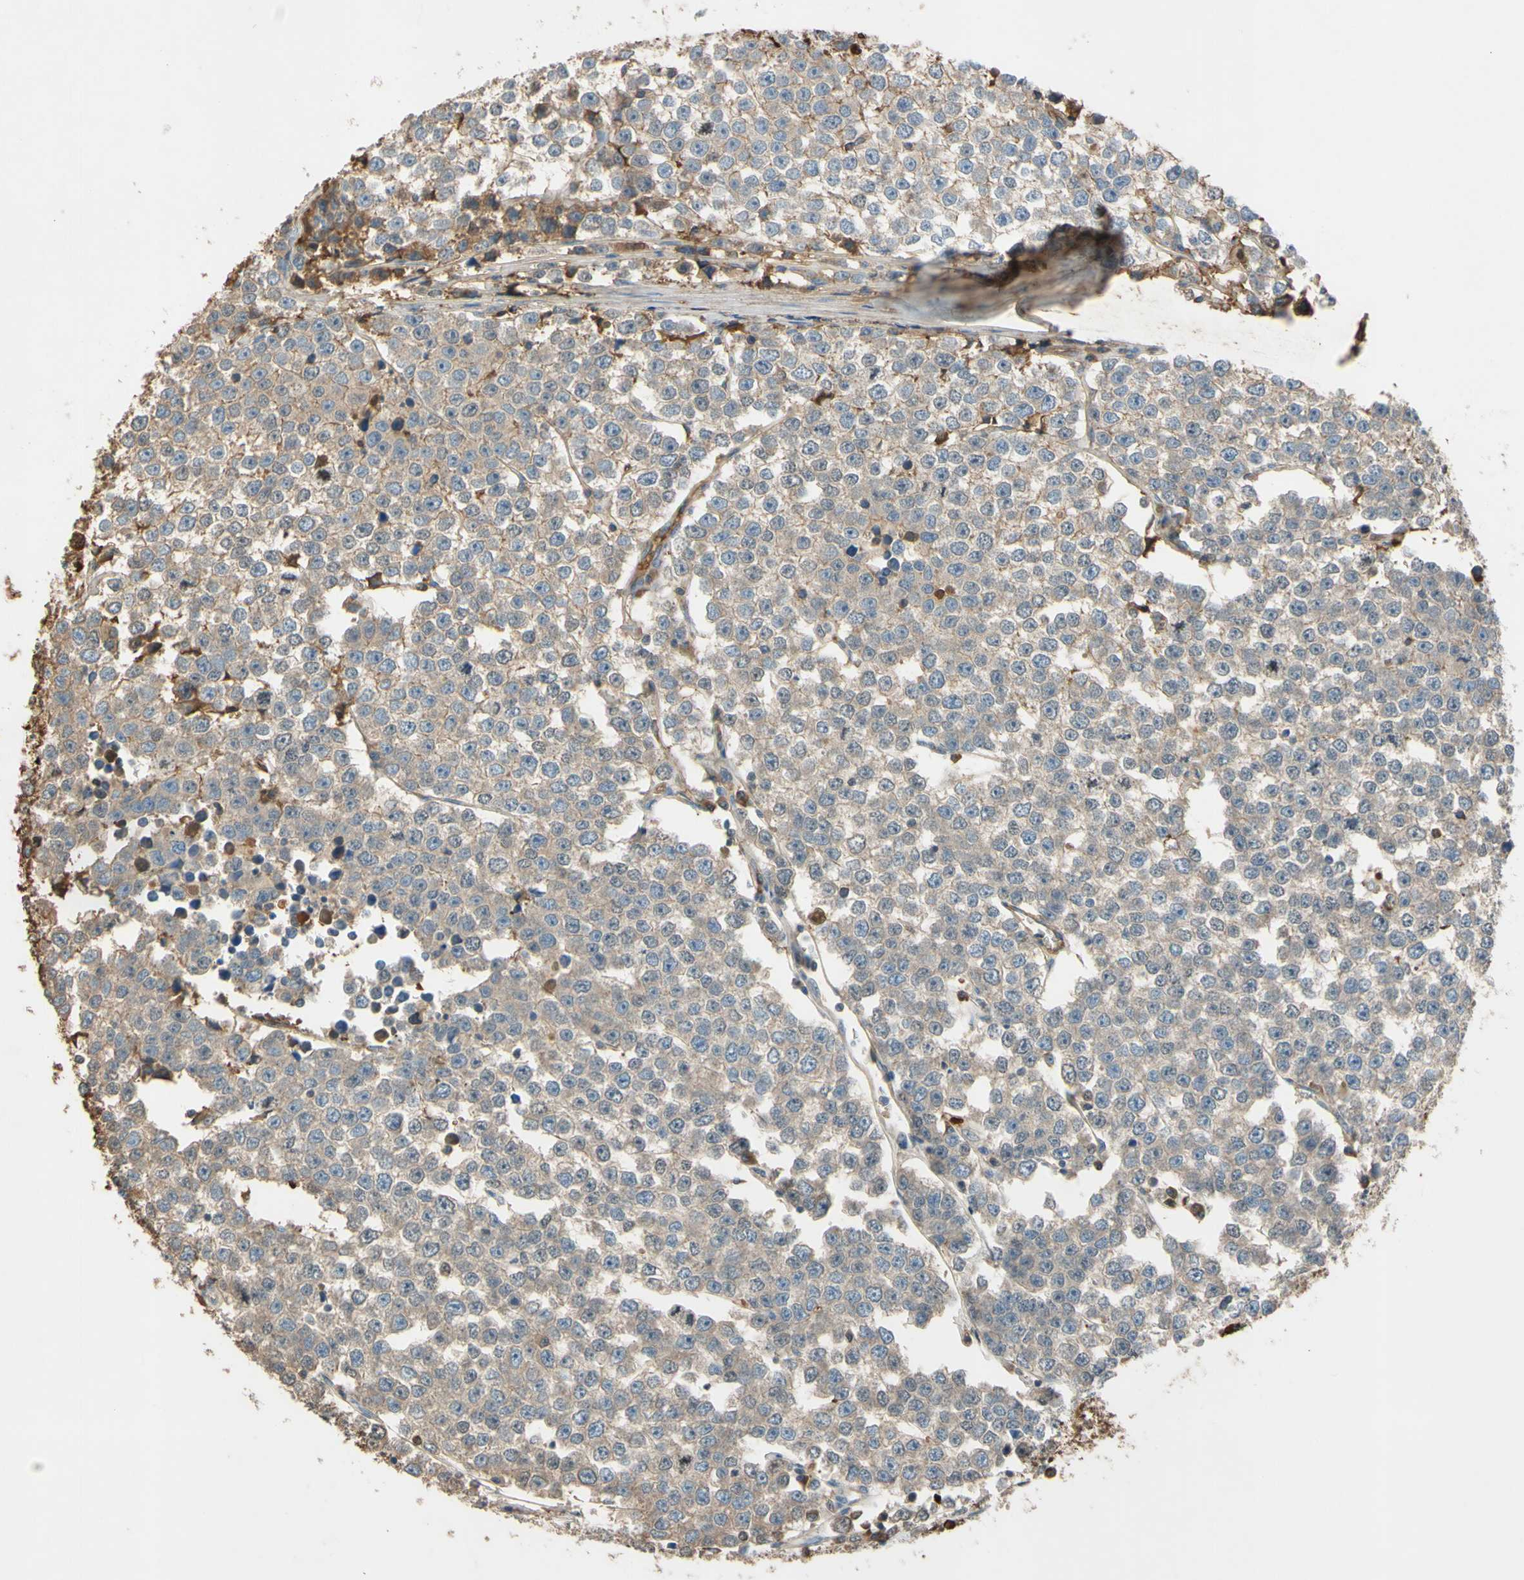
{"staining": {"intensity": "moderate", "quantity": "25%-75%", "location": "cytoplasmic/membranous"}, "tissue": "testis cancer", "cell_type": "Tumor cells", "image_type": "cancer", "snomed": [{"axis": "morphology", "description": "Seminoma, NOS"}, {"axis": "morphology", "description": "Carcinoma, Embryonal, NOS"}, {"axis": "topography", "description": "Testis"}], "caption": "Human testis cancer stained with a brown dye exhibits moderate cytoplasmic/membranous positive staining in approximately 25%-75% of tumor cells.", "gene": "TIMP2", "patient": {"sex": "male", "age": 52}}